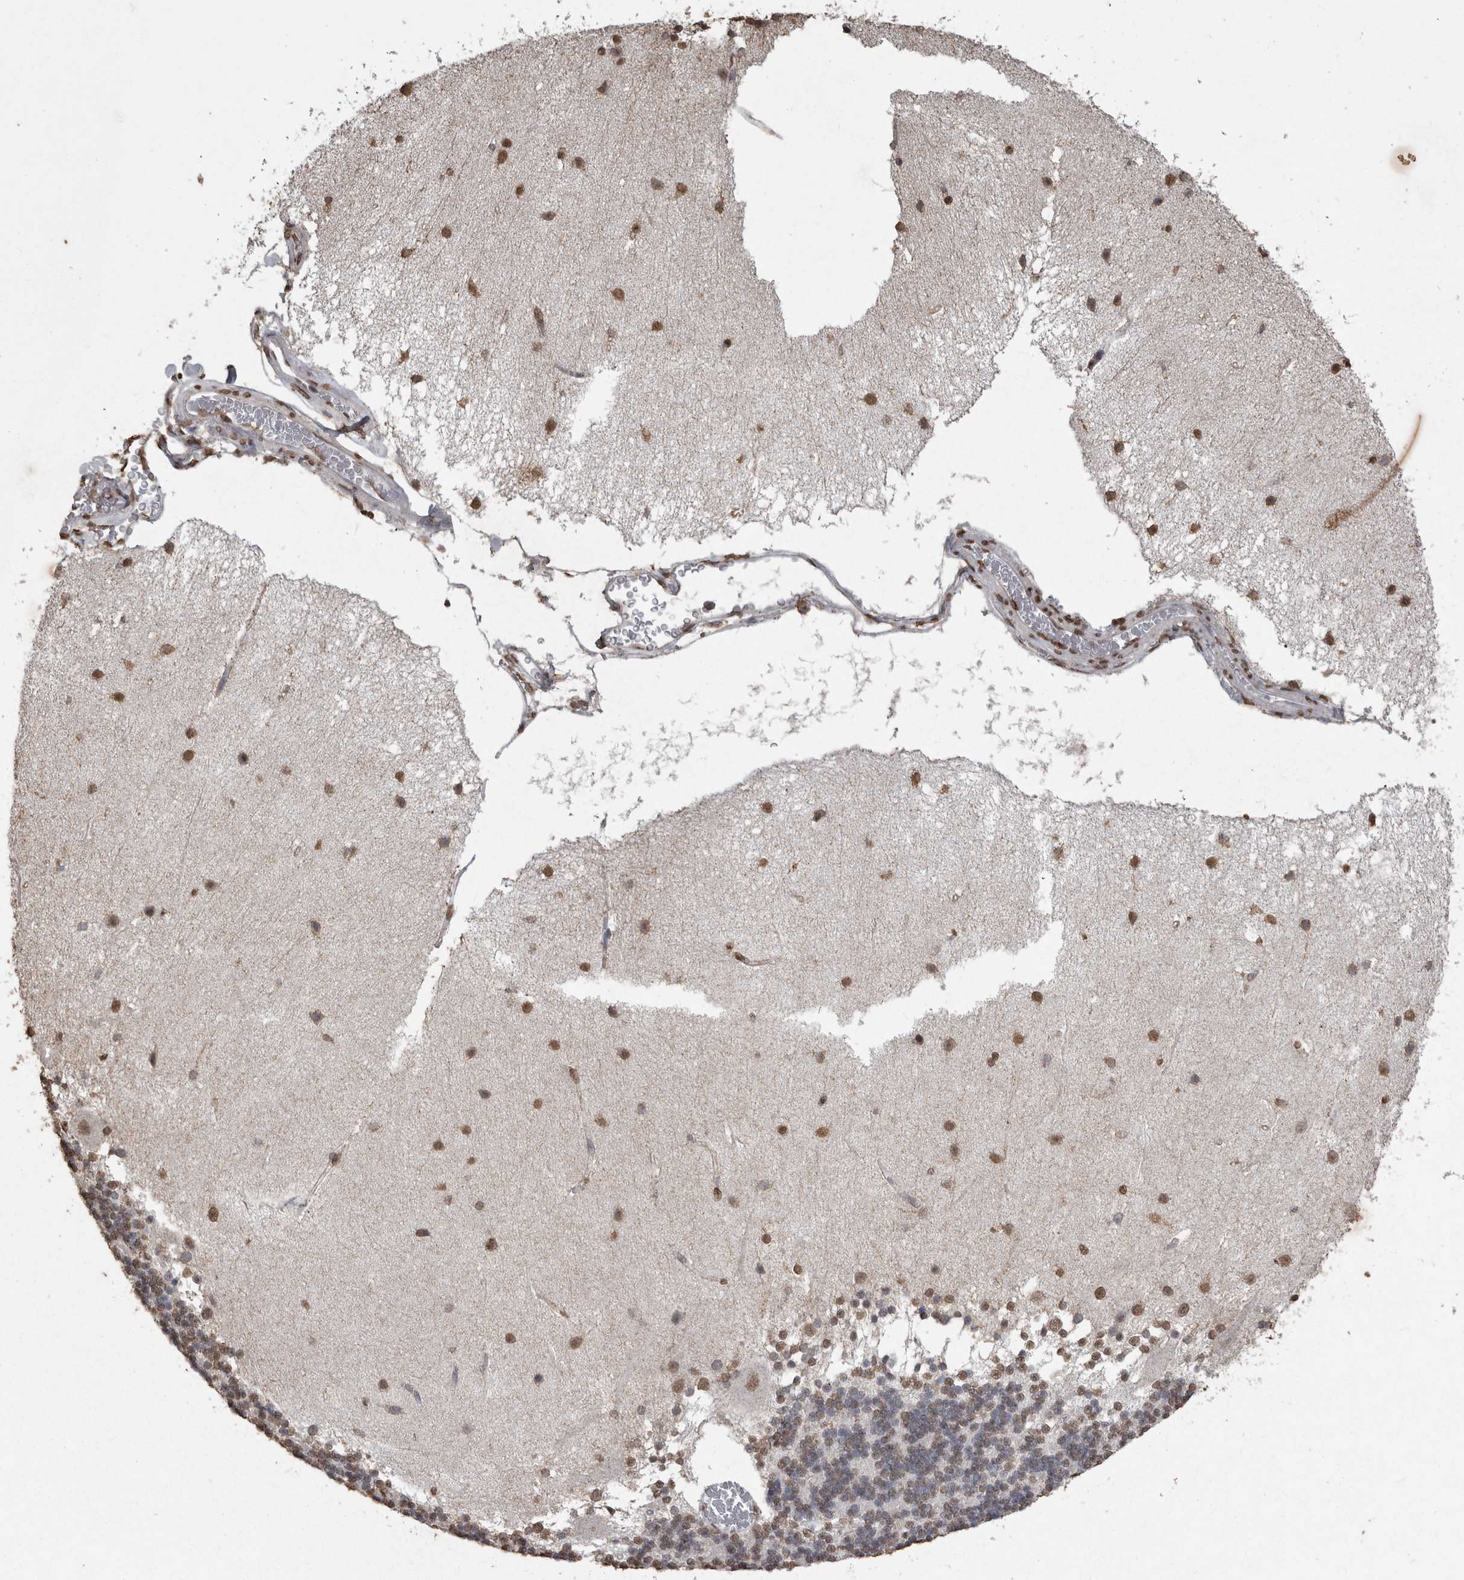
{"staining": {"intensity": "weak", "quantity": "25%-75%", "location": "nuclear"}, "tissue": "cerebellum", "cell_type": "Cells in granular layer", "image_type": "normal", "snomed": [{"axis": "morphology", "description": "Normal tissue, NOS"}, {"axis": "topography", "description": "Cerebellum"}], "caption": "DAB immunohistochemical staining of unremarkable cerebellum demonstrates weak nuclear protein positivity in about 25%-75% of cells in granular layer.", "gene": "SMAD7", "patient": {"sex": "female", "age": 54}}